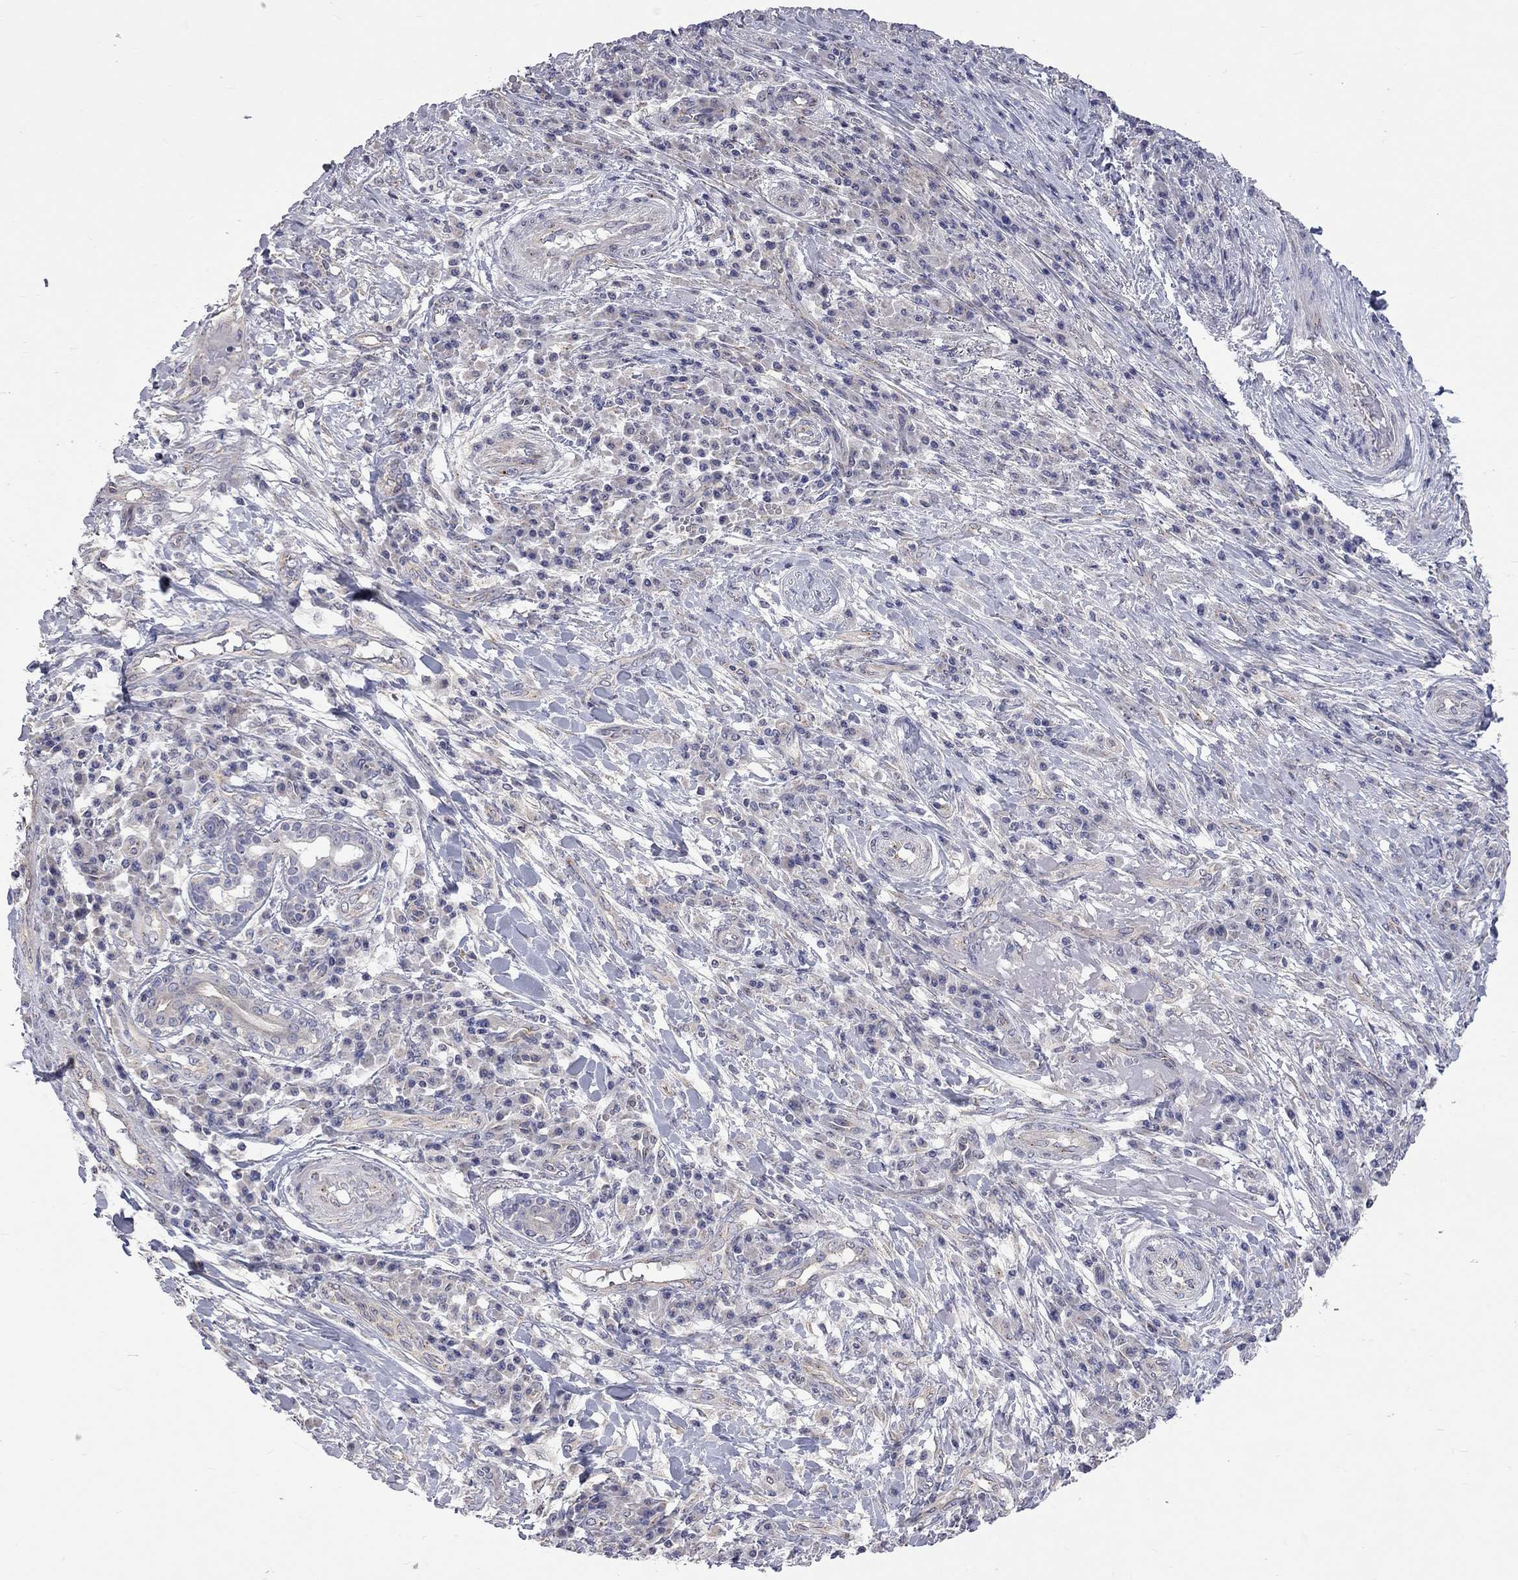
{"staining": {"intensity": "negative", "quantity": "none", "location": "none"}, "tissue": "skin cancer", "cell_type": "Tumor cells", "image_type": "cancer", "snomed": [{"axis": "morphology", "description": "Squamous cell carcinoma, NOS"}, {"axis": "topography", "description": "Skin"}], "caption": "Immunohistochemistry histopathology image of skin squamous cell carcinoma stained for a protein (brown), which shows no expression in tumor cells. The staining is performed using DAB brown chromogen with nuclei counter-stained in using hematoxylin.", "gene": "OPRK1", "patient": {"sex": "male", "age": 92}}